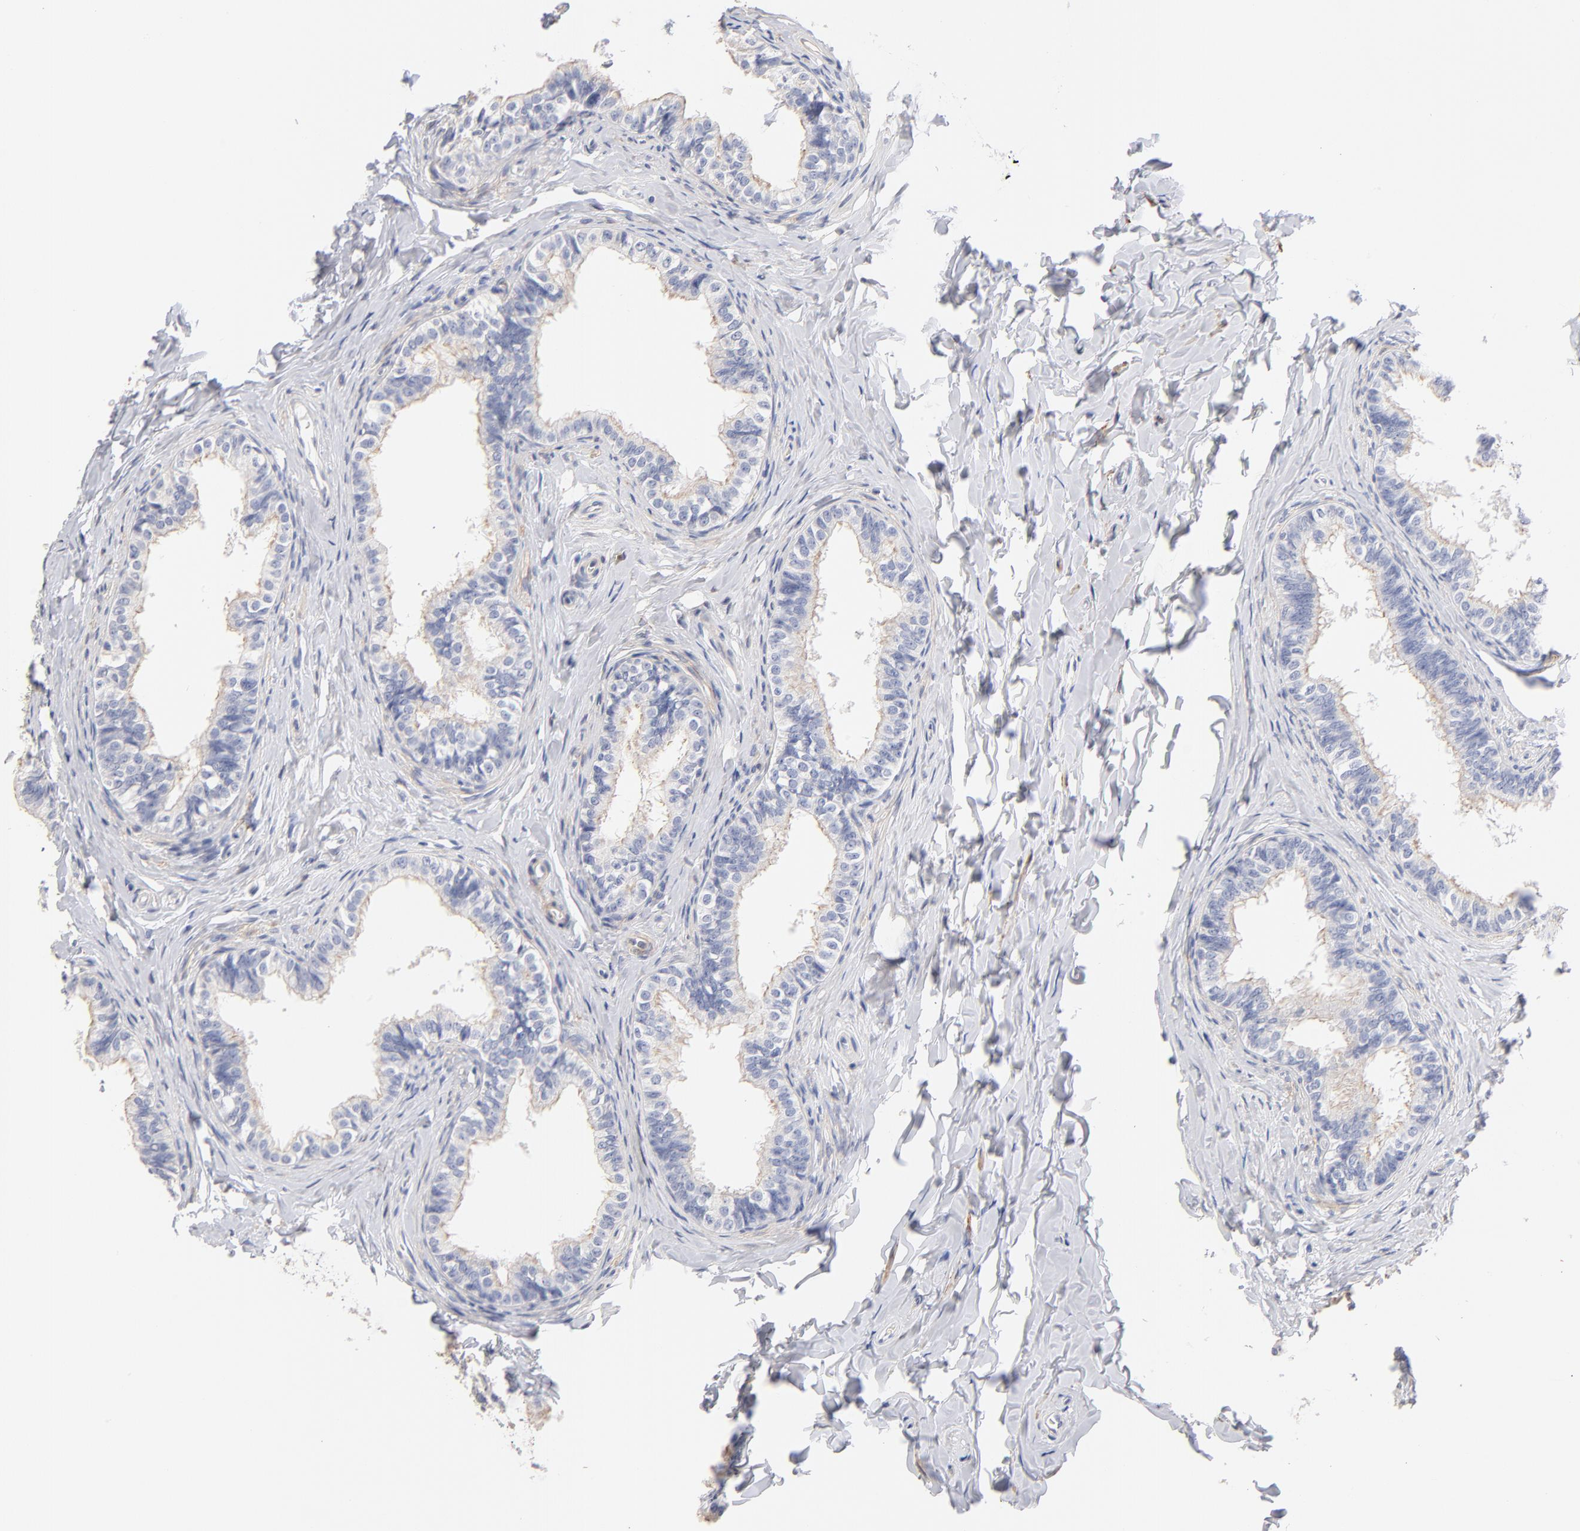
{"staining": {"intensity": "negative", "quantity": "none", "location": "none"}, "tissue": "epididymis", "cell_type": "Glandular cells", "image_type": "normal", "snomed": [{"axis": "morphology", "description": "Normal tissue, NOS"}, {"axis": "topography", "description": "Soft tissue"}, {"axis": "topography", "description": "Epididymis"}], "caption": "This is an immunohistochemistry (IHC) histopathology image of unremarkable human epididymis. There is no expression in glandular cells.", "gene": "ITGA8", "patient": {"sex": "male", "age": 26}}